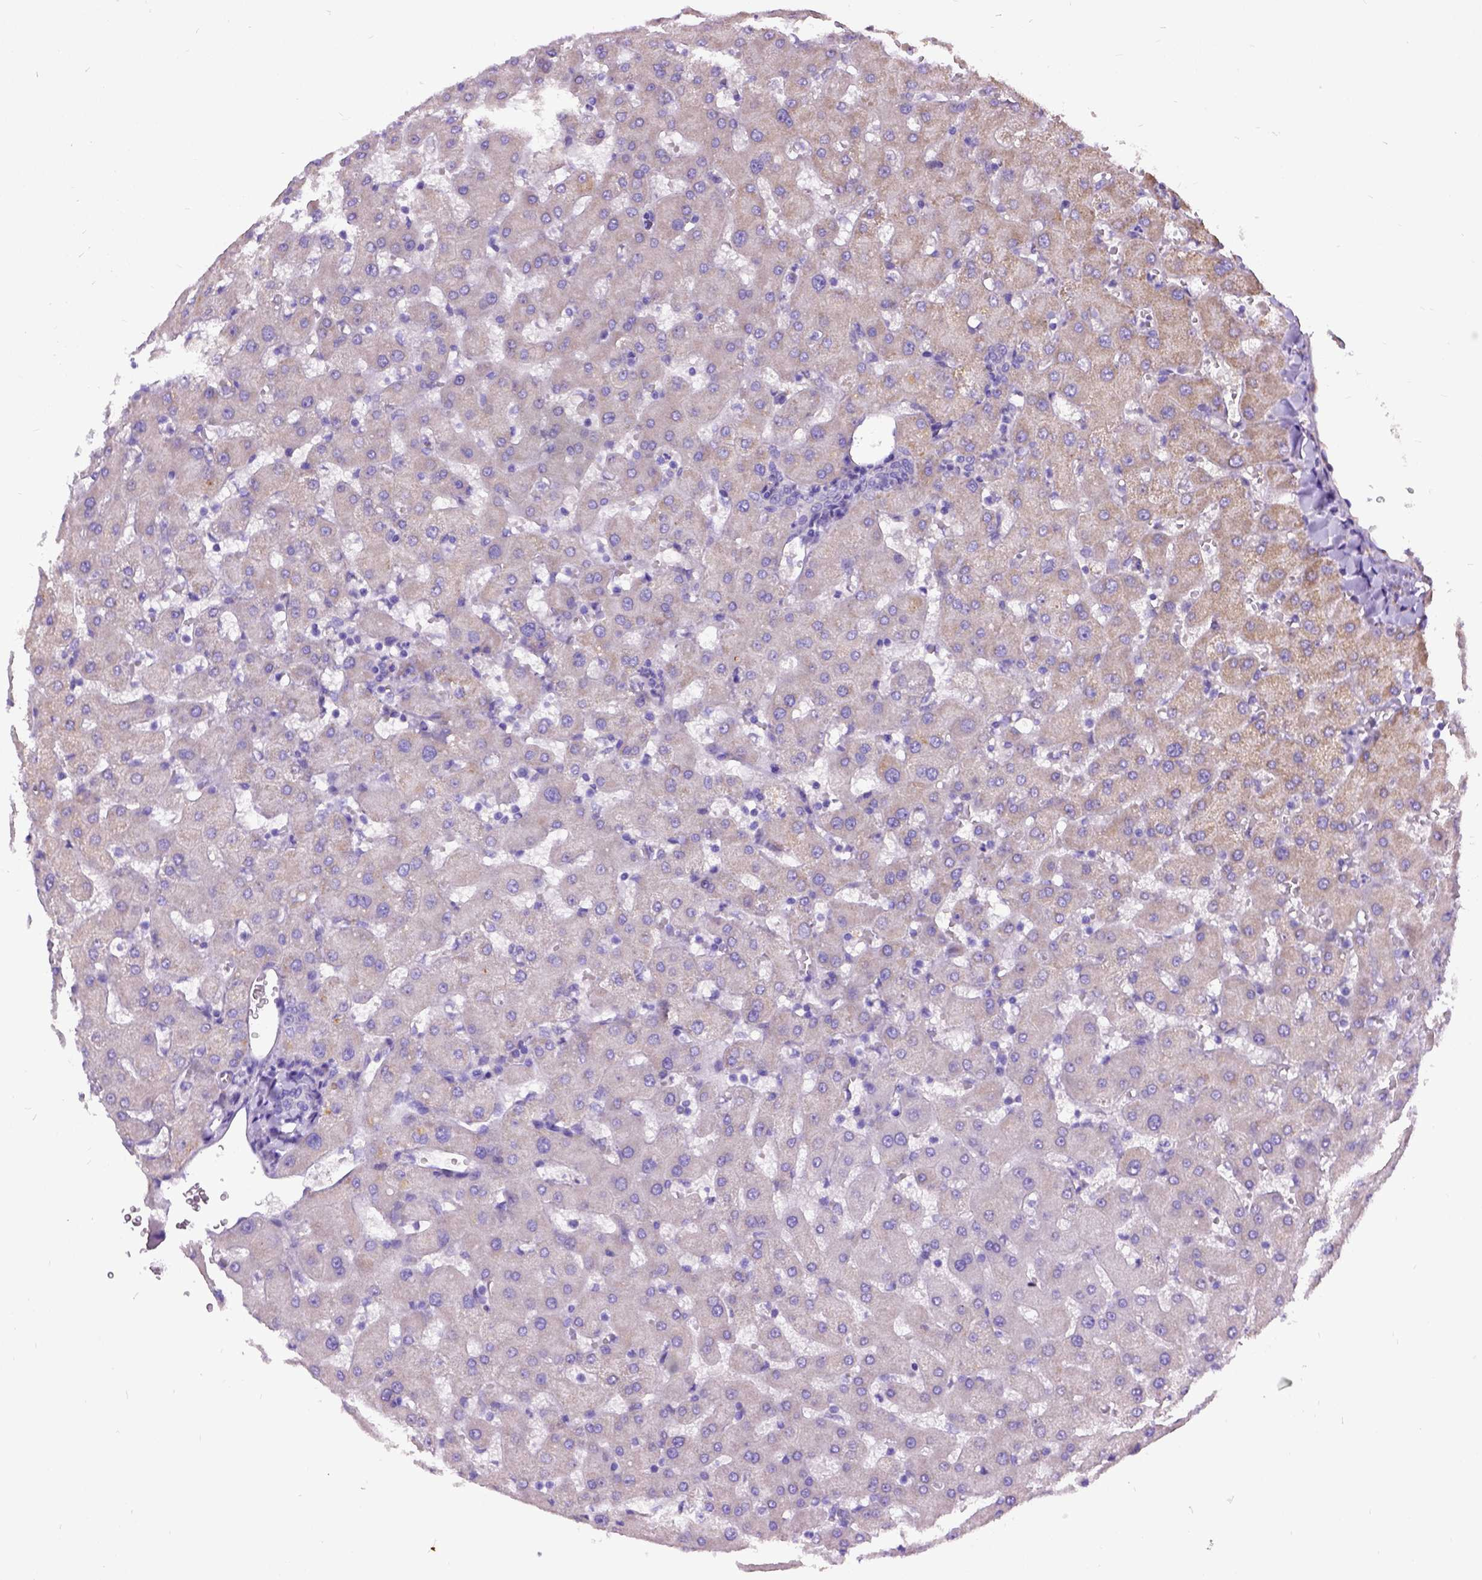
{"staining": {"intensity": "negative", "quantity": "none", "location": "none"}, "tissue": "liver", "cell_type": "Cholangiocytes", "image_type": "normal", "snomed": [{"axis": "morphology", "description": "Normal tissue, NOS"}, {"axis": "topography", "description": "Liver"}], "caption": "DAB immunohistochemical staining of unremarkable human liver shows no significant expression in cholangiocytes.", "gene": "CFAP54", "patient": {"sex": "female", "age": 63}}